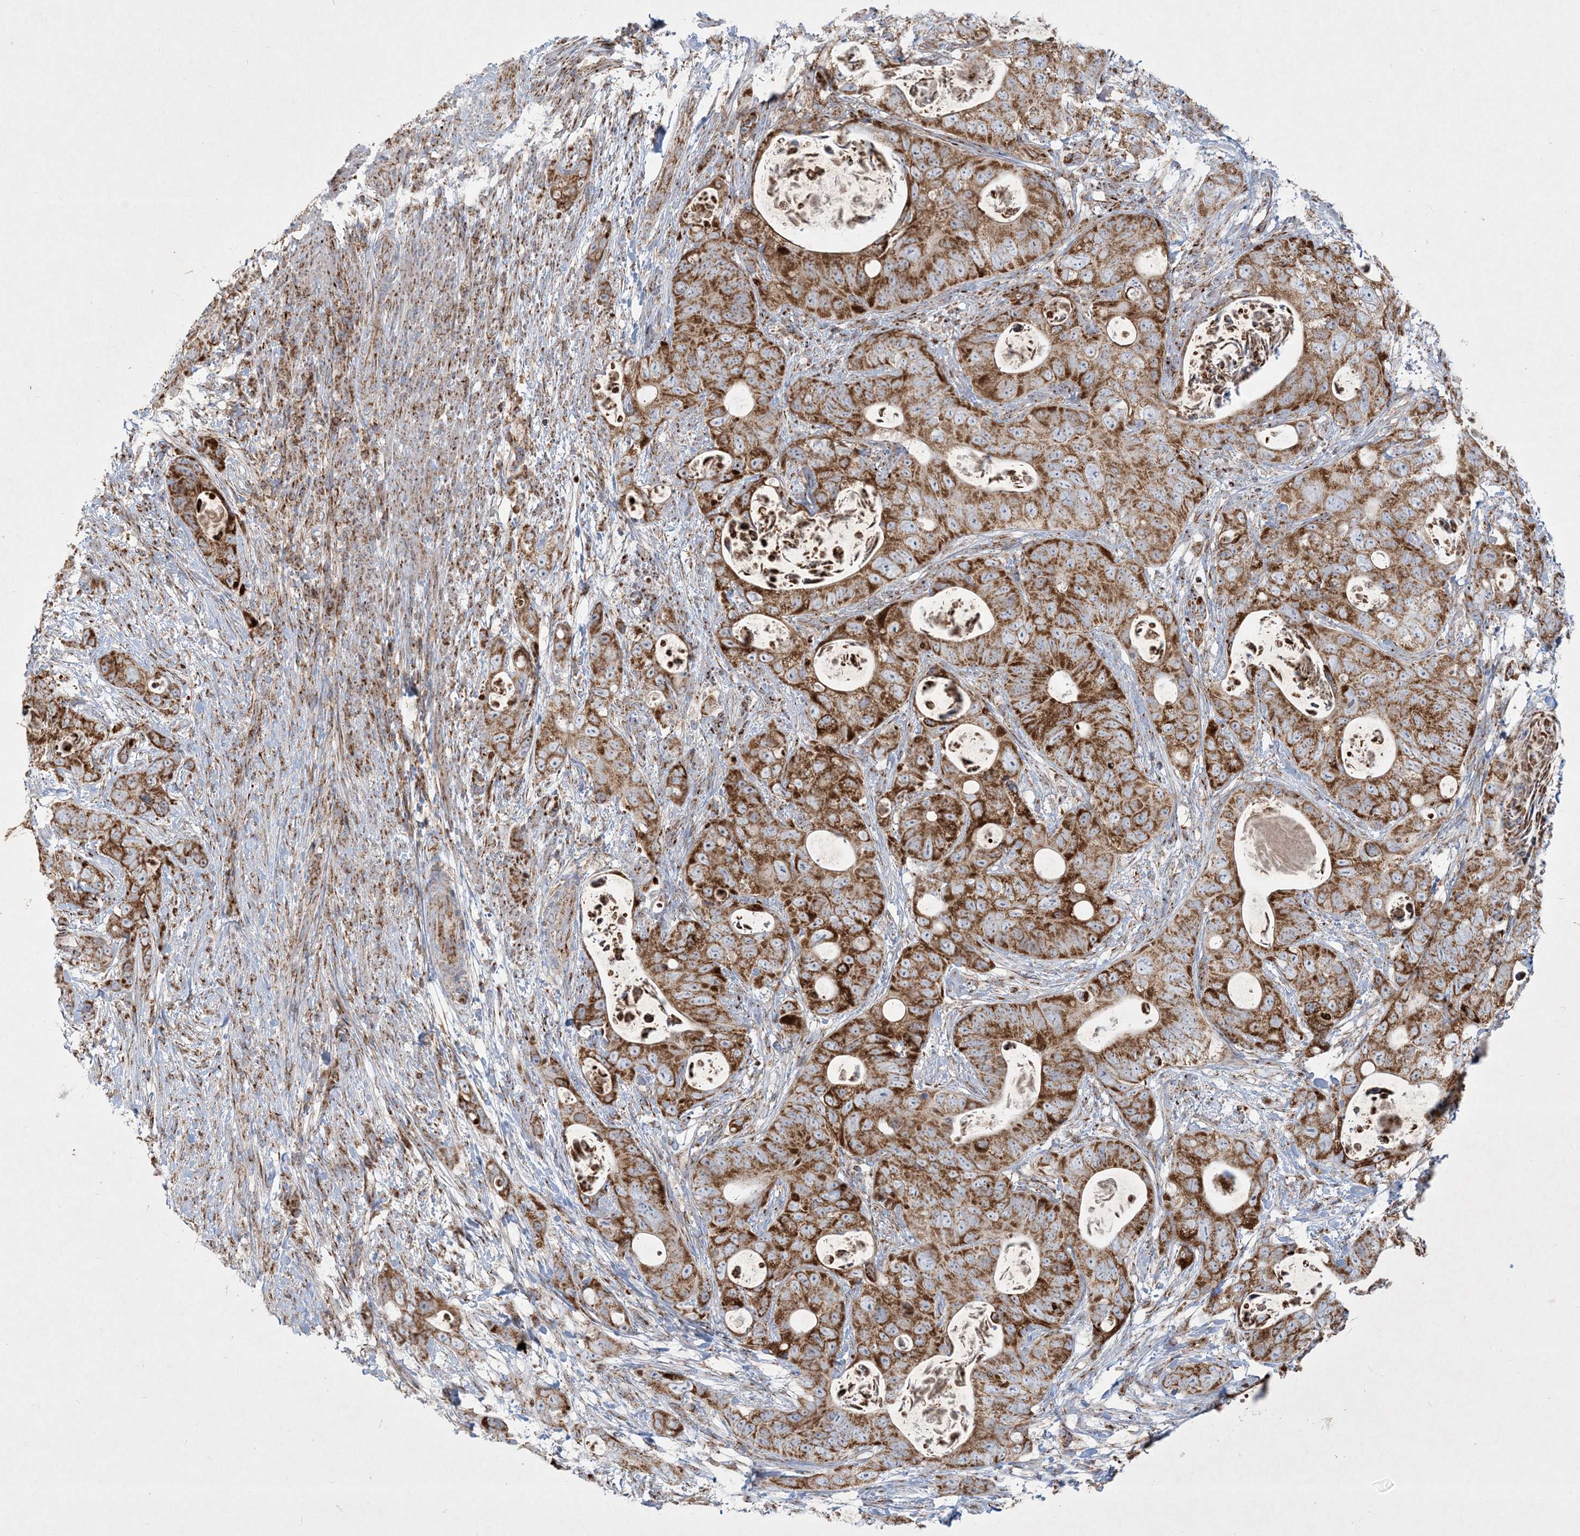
{"staining": {"intensity": "strong", "quantity": ">75%", "location": "cytoplasmic/membranous"}, "tissue": "stomach cancer", "cell_type": "Tumor cells", "image_type": "cancer", "snomed": [{"axis": "morphology", "description": "Adenocarcinoma, NOS"}, {"axis": "topography", "description": "Stomach"}], "caption": "Immunohistochemical staining of adenocarcinoma (stomach) demonstrates strong cytoplasmic/membranous protein staining in about >75% of tumor cells. Using DAB (brown) and hematoxylin (blue) stains, captured at high magnification using brightfield microscopy.", "gene": "BEND4", "patient": {"sex": "female", "age": 89}}